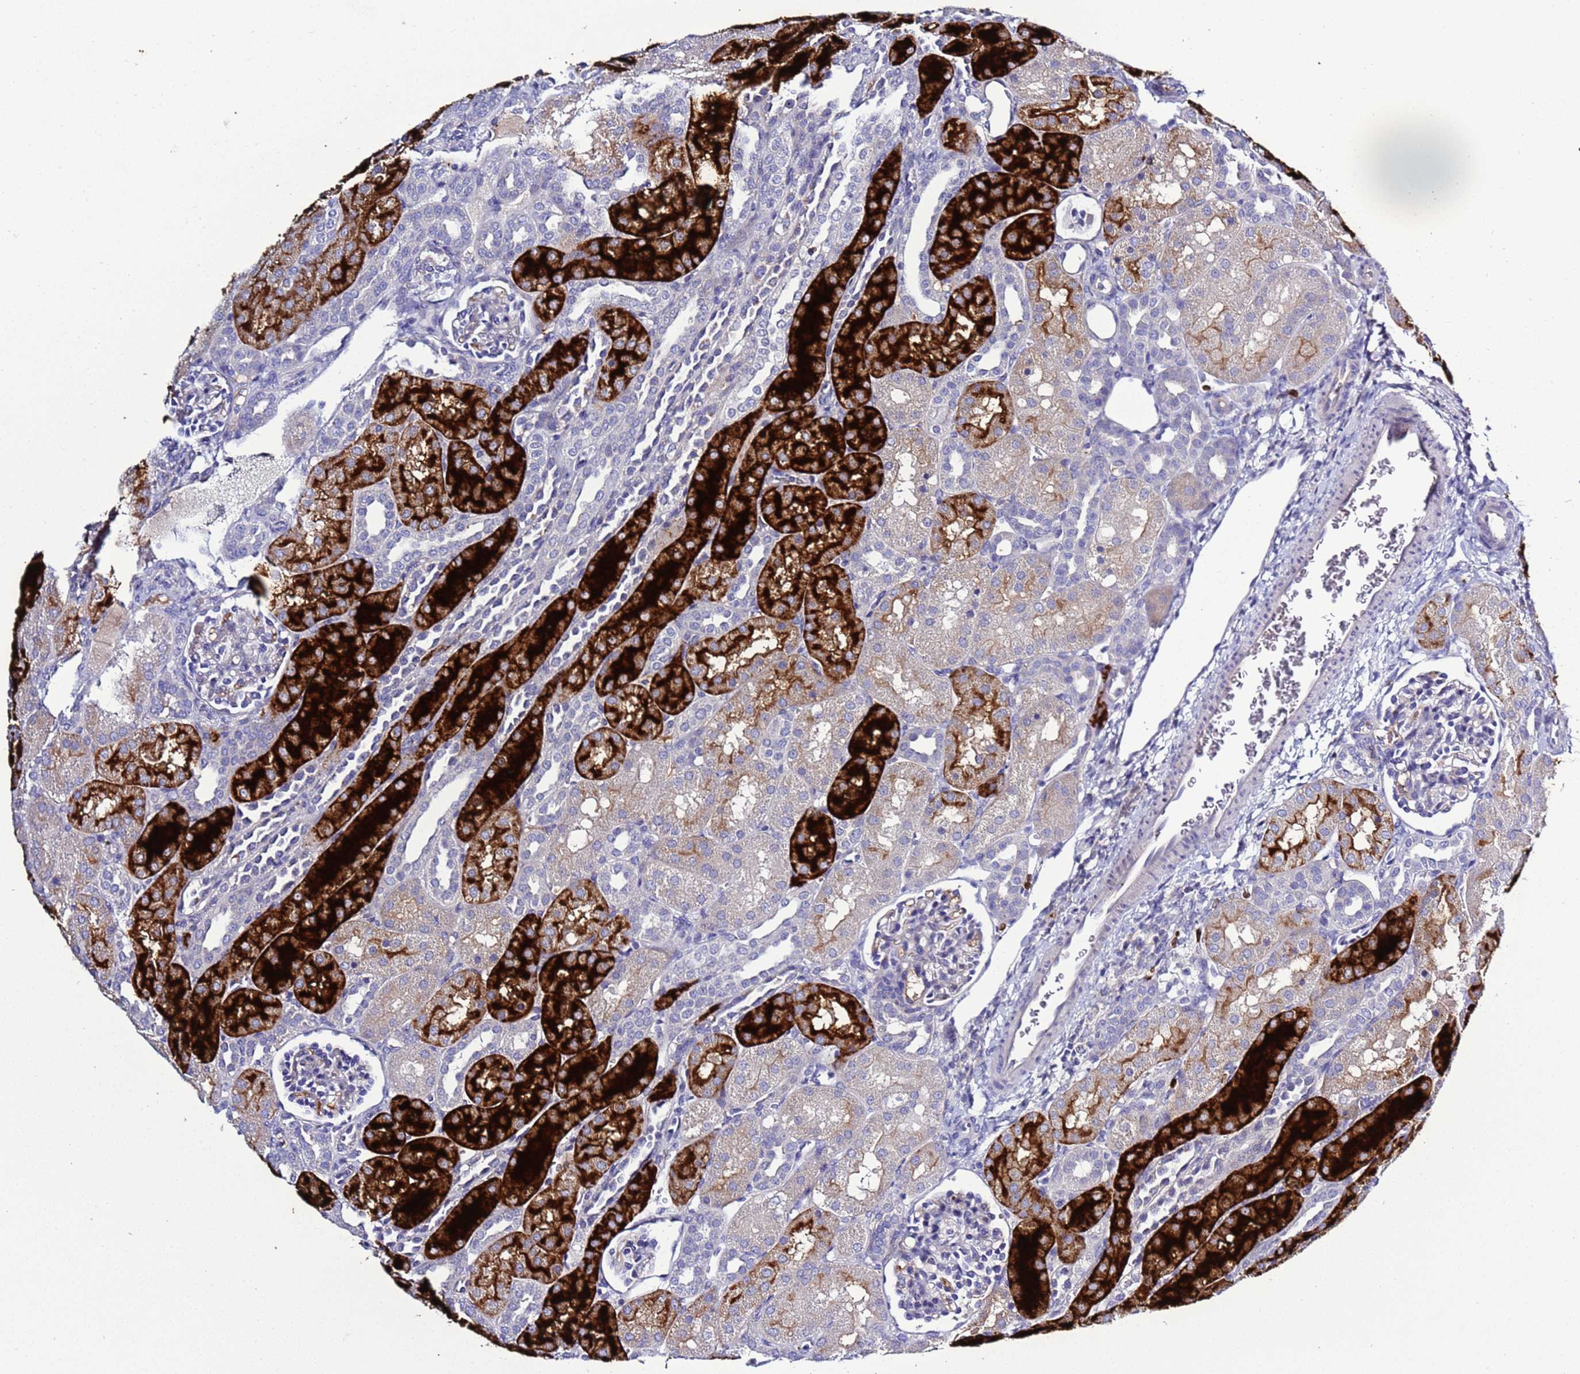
{"staining": {"intensity": "negative", "quantity": "none", "location": "none"}, "tissue": "kidney", "cell_type": "Cells in glomeruli", "image_type": "normal", "snomed": [{"axis": "morphology", "description": "Normal tissue, NOS"}, {"axis": "topography", "description": "Kidney"}], "caption": "This is an IHC image of unremarkable human kidney. There is no staining in cells in glomeruli.", "gene": "C4orf46", "patient": {"sex": "male", "age": 1}}